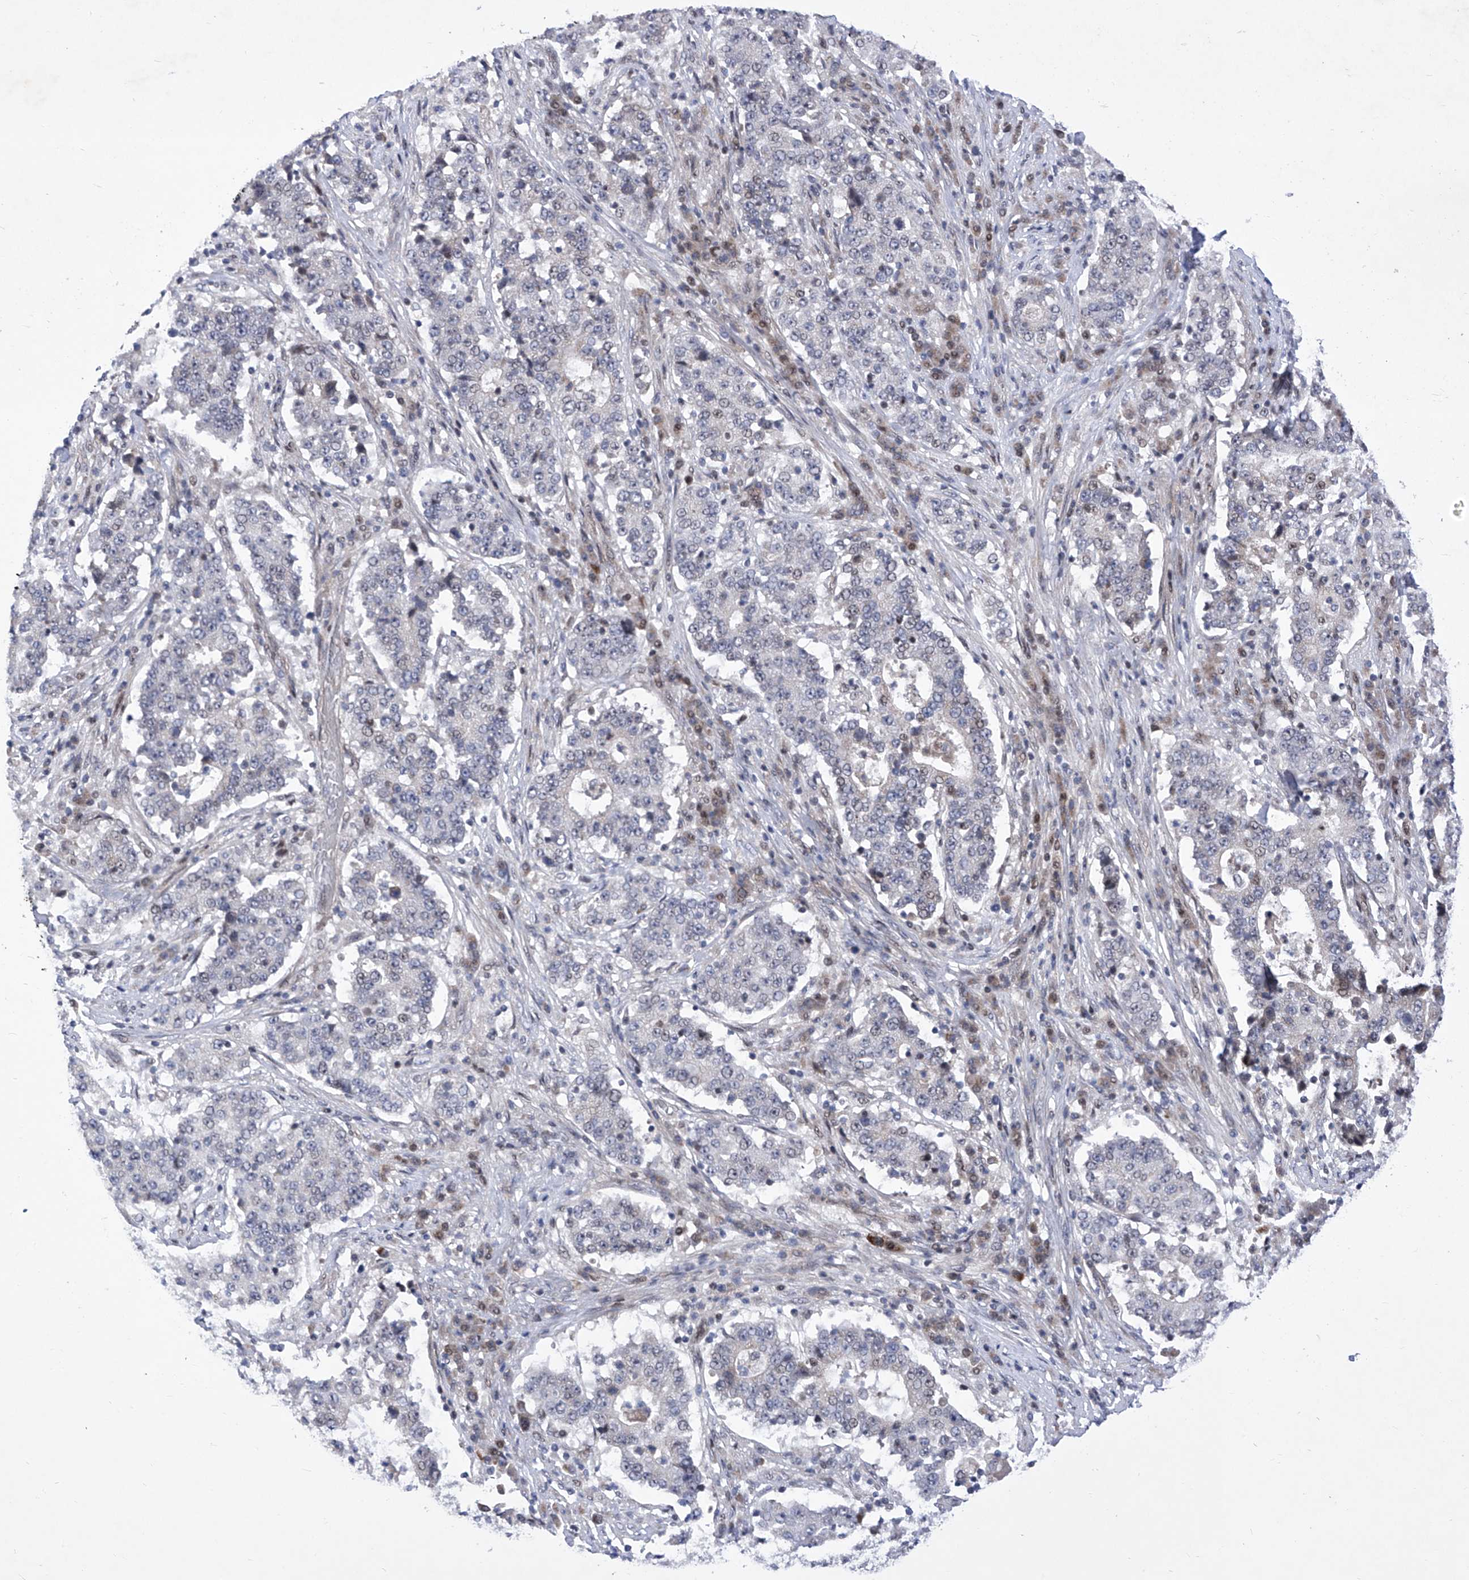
{"staining": {"intensity": "negative", "quantity": "none", "location": "none"}, "tissue": "stomach cancer", "cell_type": "Tumor cells", "image_type": "cancer", "snomed": [{"axis": "morphology", "description": "Adenocarcinoma, NOS"}, {"axis": "topography", "description": "Stomach"}], "caption": "Immunohistochemical staining of stomach adenocarcinoma shows no significant staining in tumor cells.", "gene": "NUFIP1", "patient": {"sex": "male", "age": 59}}